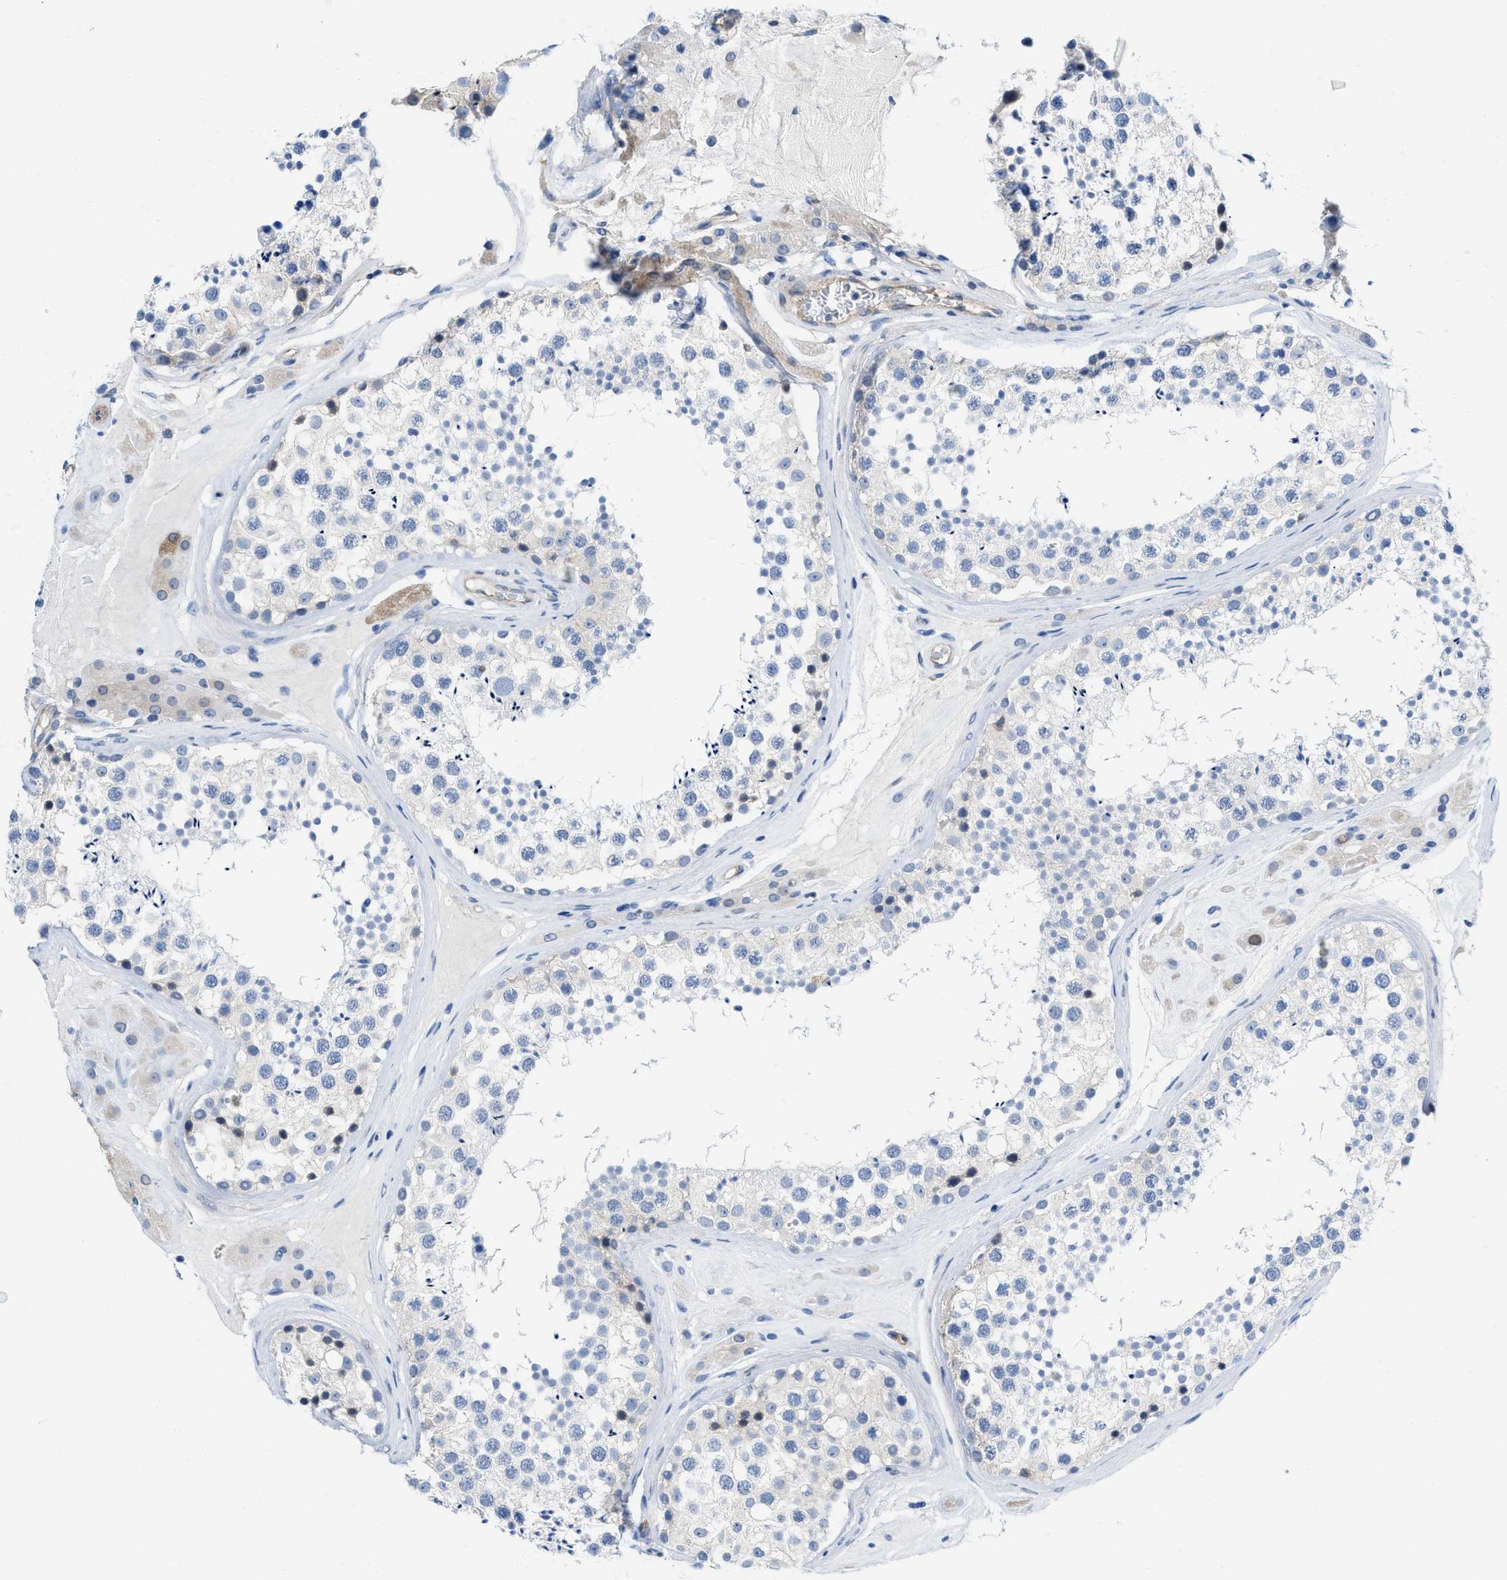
{"staining": {"intensity": "negative", "quantity": "none", "location": "none"}, "tissue": "testis", "cell_type": "Cells in seminiferous ducts", "image_type": "normal", "snomed": [{"axis": "morphology", "description": "Normal tissue, NOS"}, {"axis": "topography", "description": "Testis"}], "caption": "This is an immunohistochemistry (IHC) image of benign human testis. There is no staining in cells in seminiferous ducts.", "gene": "PDLIM5", "patient": {"sex": "male", "age": 46}}